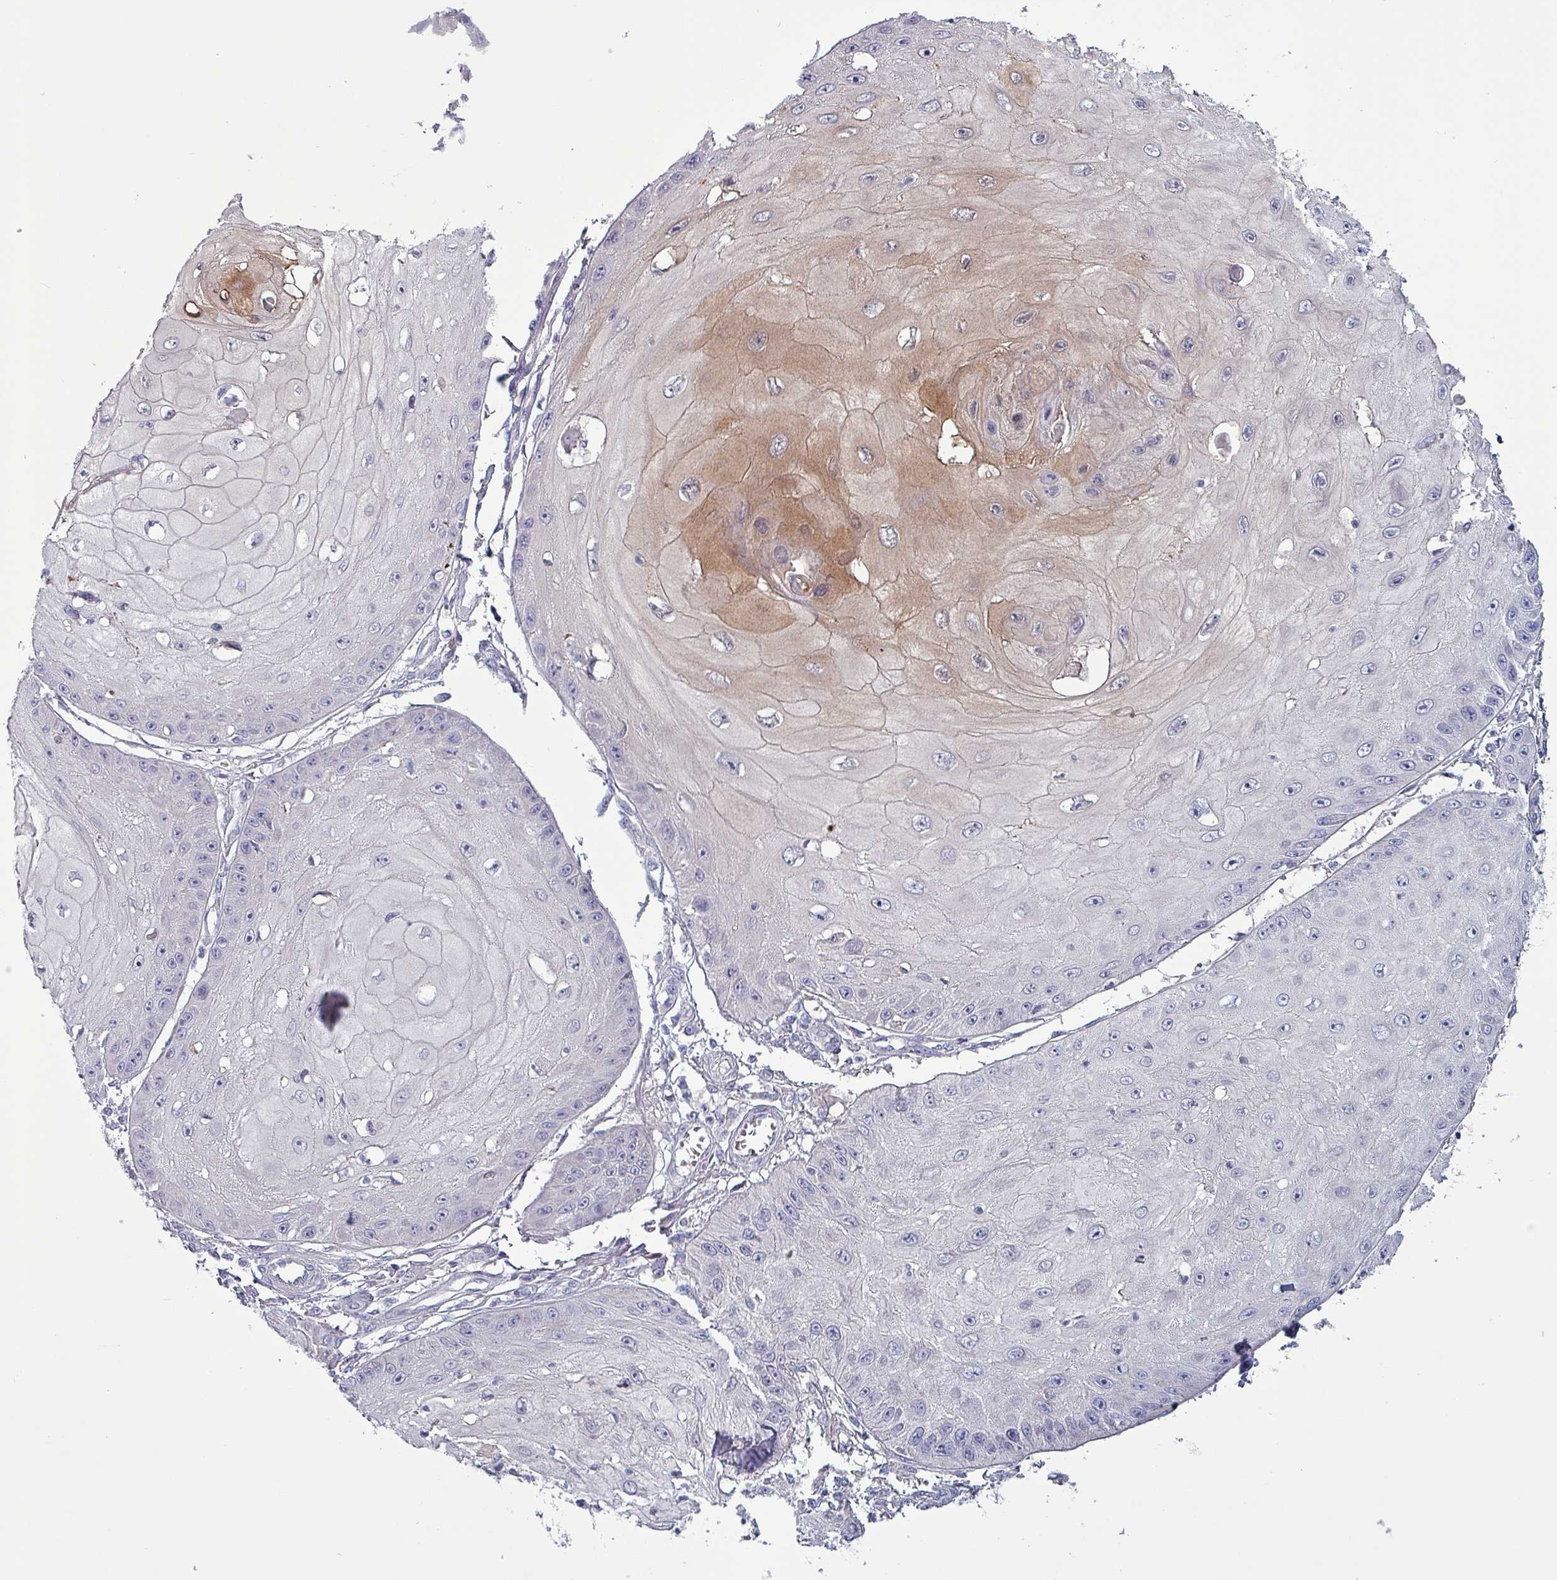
{"staining": {"intensity": "weak", "quantity": "<25%", "location": "cytoplasmic/membranous"}, "tissue": "skin cancer", "cell_type": "Tumor cells", "image_type": "cancer", "snomed": [{"axis": "morphology", "description": "Squamous cell carcinoma, NOS"}, {"axis": "topography", "description": "Skin"}], "caption": "Squamous cell carcinoma (skin) was stained to show a protein in brown. There is no significant staining in tumor cells.", "gene": "HSD3B7", "patient": {"sex": "male", "age": 70}}